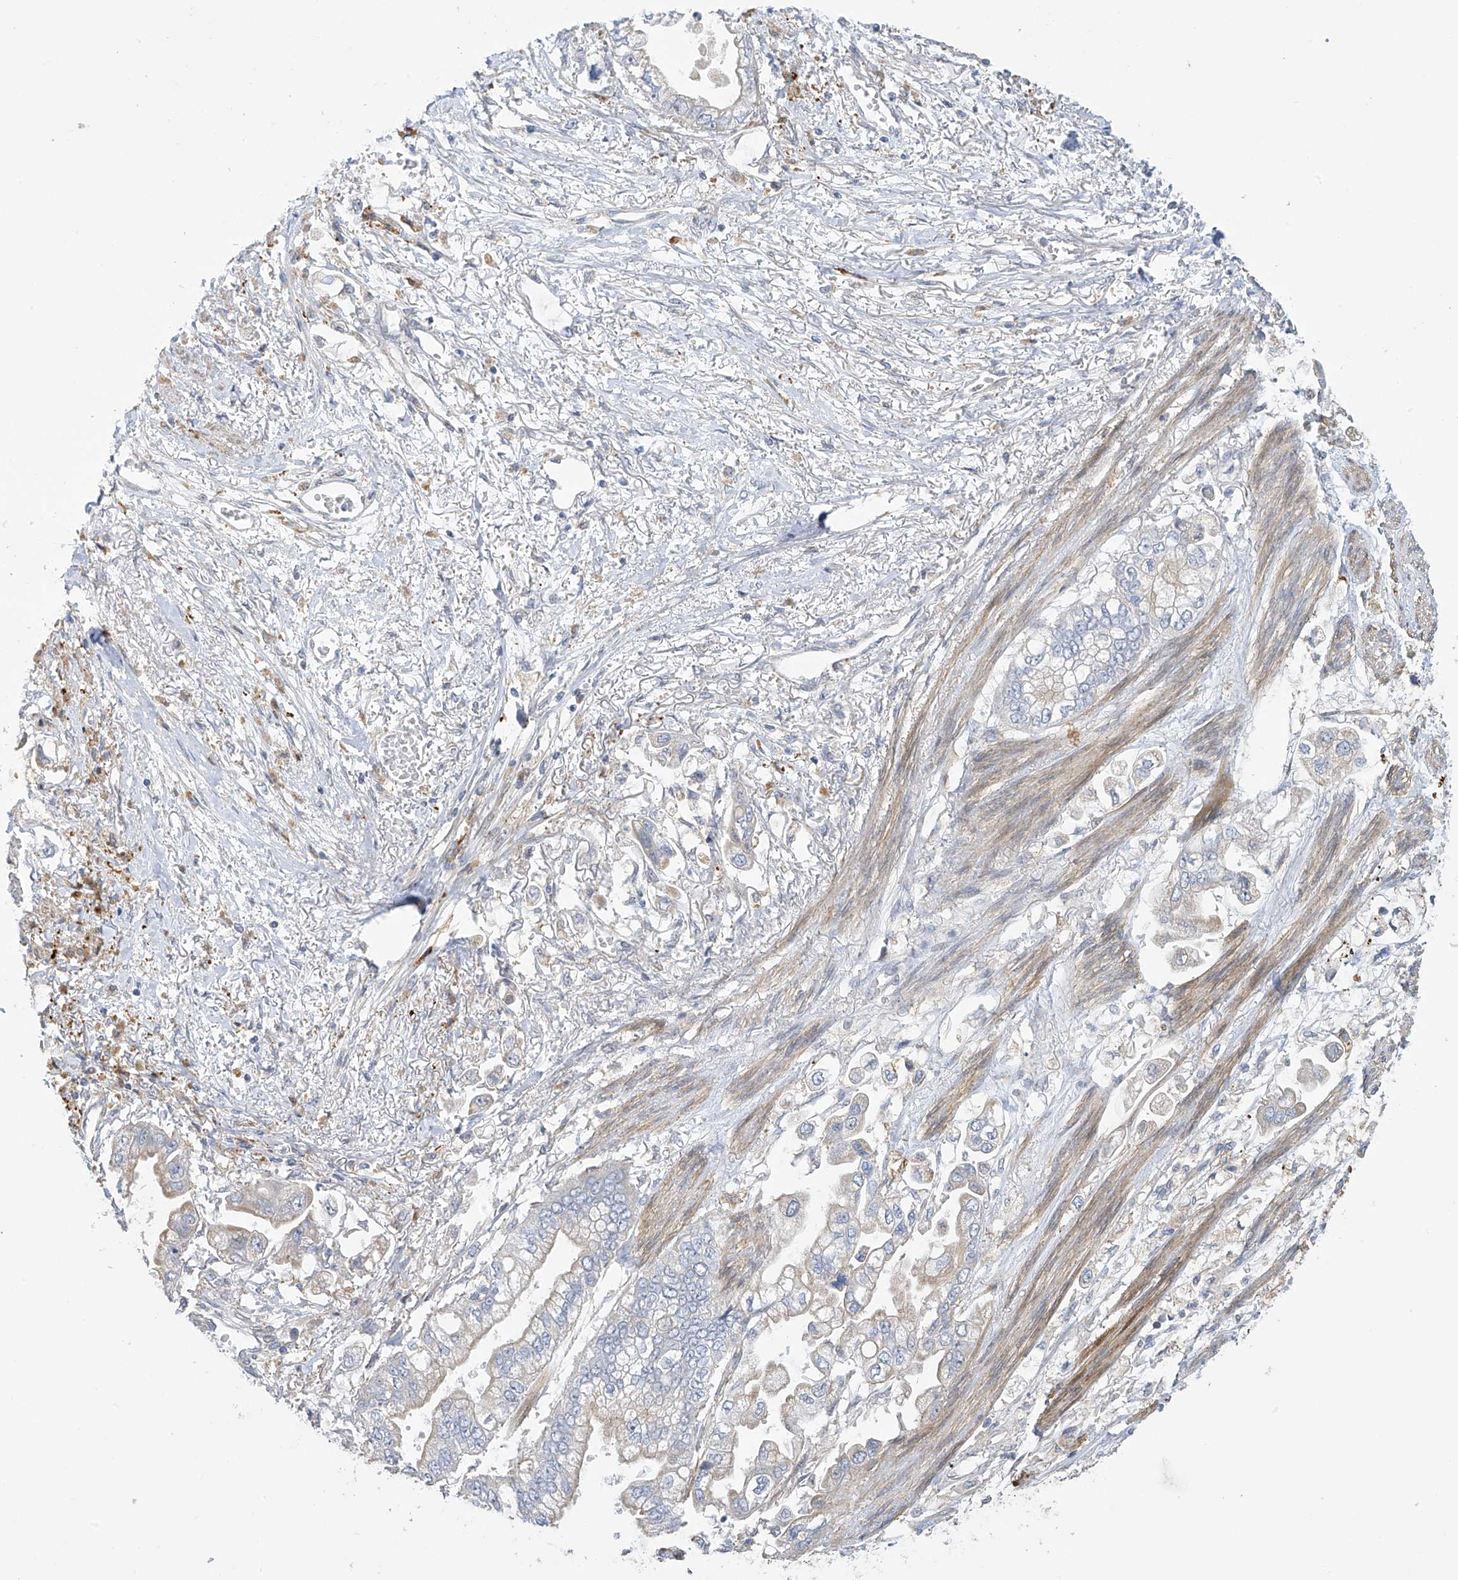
{"staining": {"intensity": "negative", "quantity": "none", "location": "none"}, "tissue": "stomach cancer", "cell_type": "Tumor cells", "image_type": "cancer", "snomed": [{"axis": "morphology", "description": "Adenocarcinoma, NOS"}, {"axis": "topography", "description": "Stomach"}], "caption": "A photomicrograph of human stomach adenocarcinoma is negative for staining in tumor cells.", "gene": "ZNF641", "patient": {"sex": "male", "age": 62}}